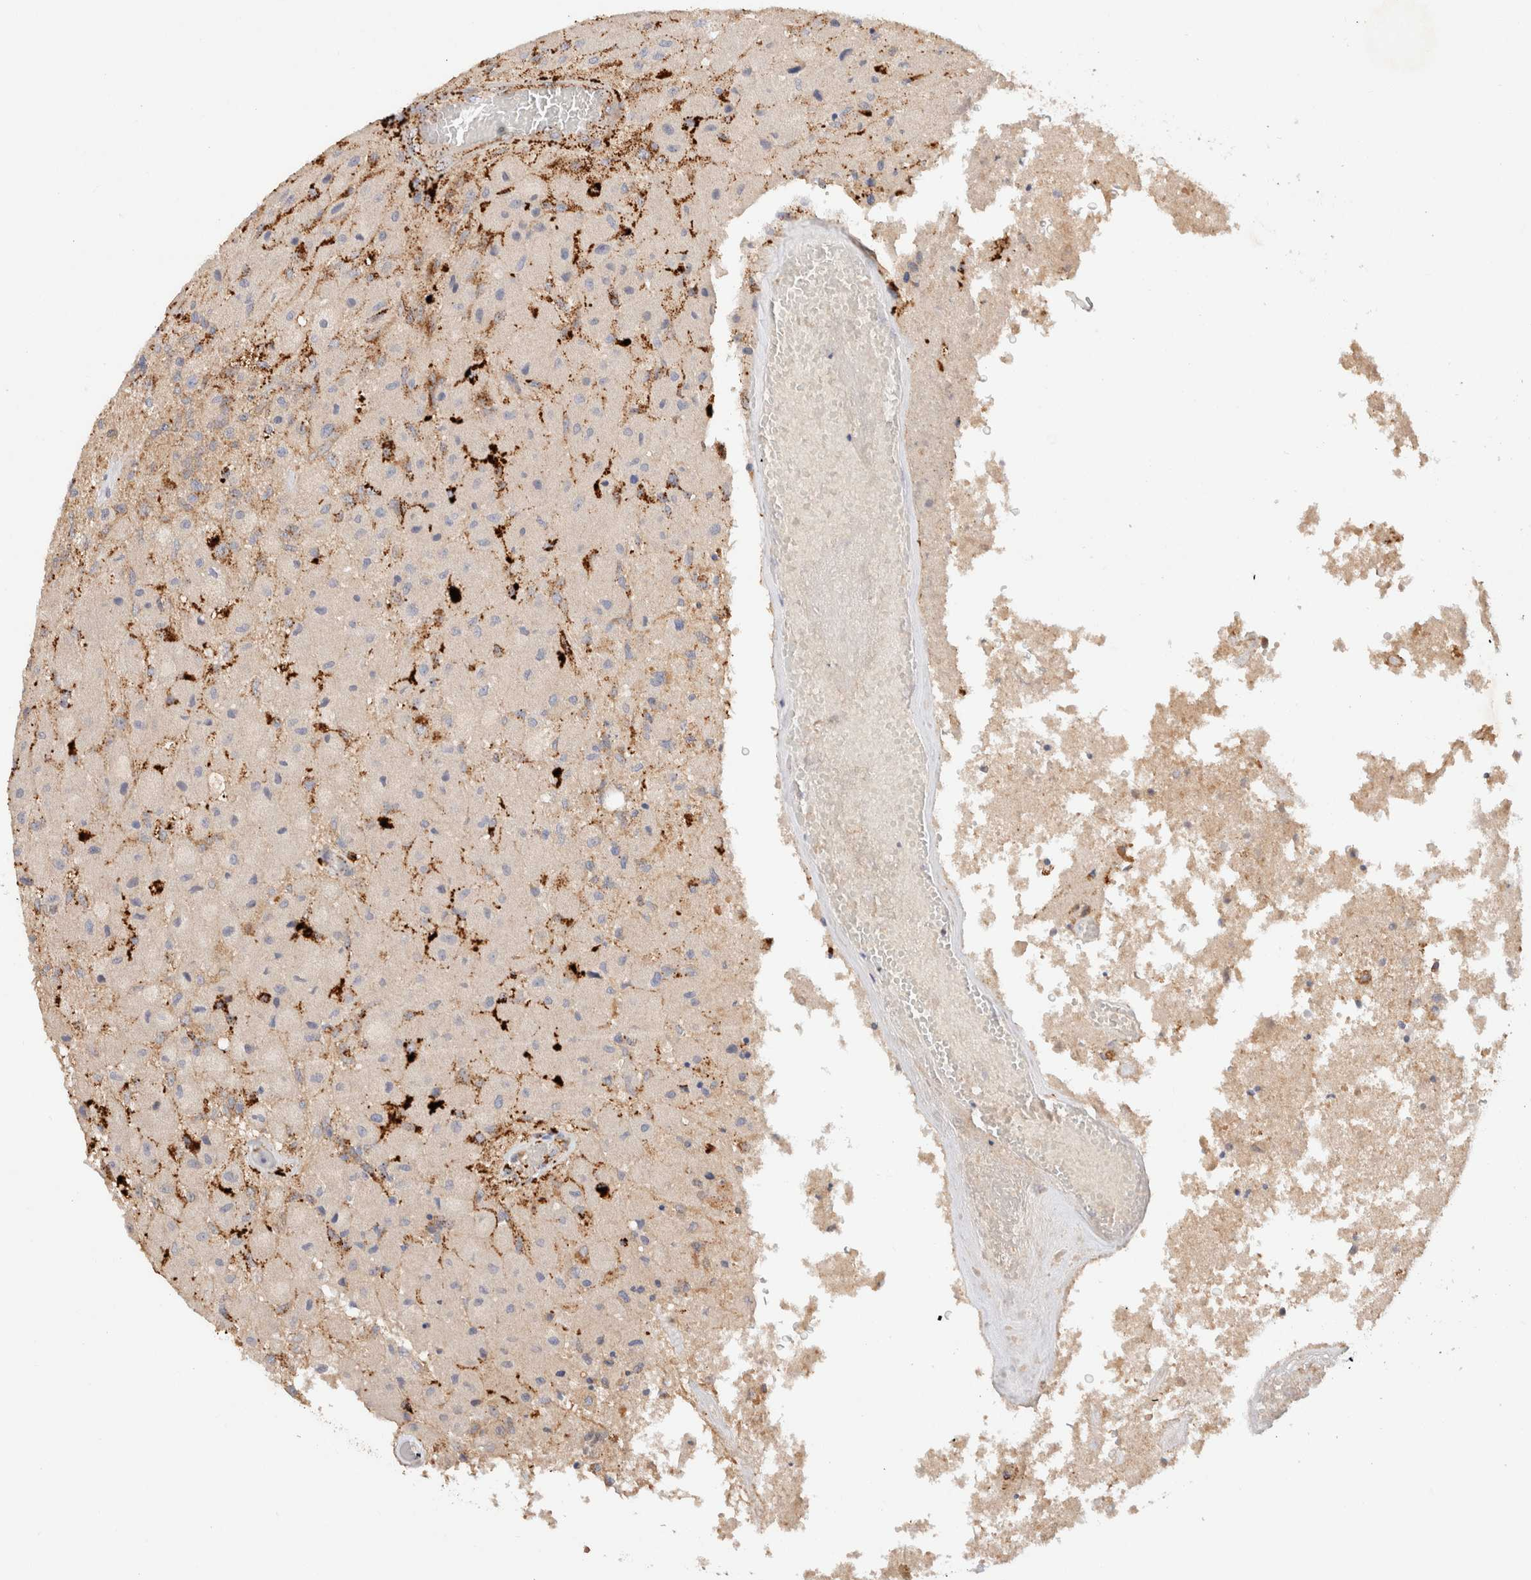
{"staining": {"intensity": "moderate", "quantity": "<25%", "location": "cytoplasmic/membranous"}, "tissue": "glioma", "cell_type": "Tumor cells", "image_type": "cancer", "snomed": [{"axis": "morphology", "description": "Normal tissue, NOS"}, {"axis": "morphology", "description": "Glioma, malignant, High grade"}, {"axis": "topography", "description": "Cerebral cortex"}], "caption": "Immunohistochemistry of human malignant glioma (high-grade) reveals low levels of moderate cytoplasmic/membranous staining in approximately <25% of tumor cells. The protein of interest is stained brown, and the nuclei are stained in blue (DAB IHC with brightfield microscopy, high magnification).", "gene": "RABEPK", "patient": {"sex": "male", "age": 77}}